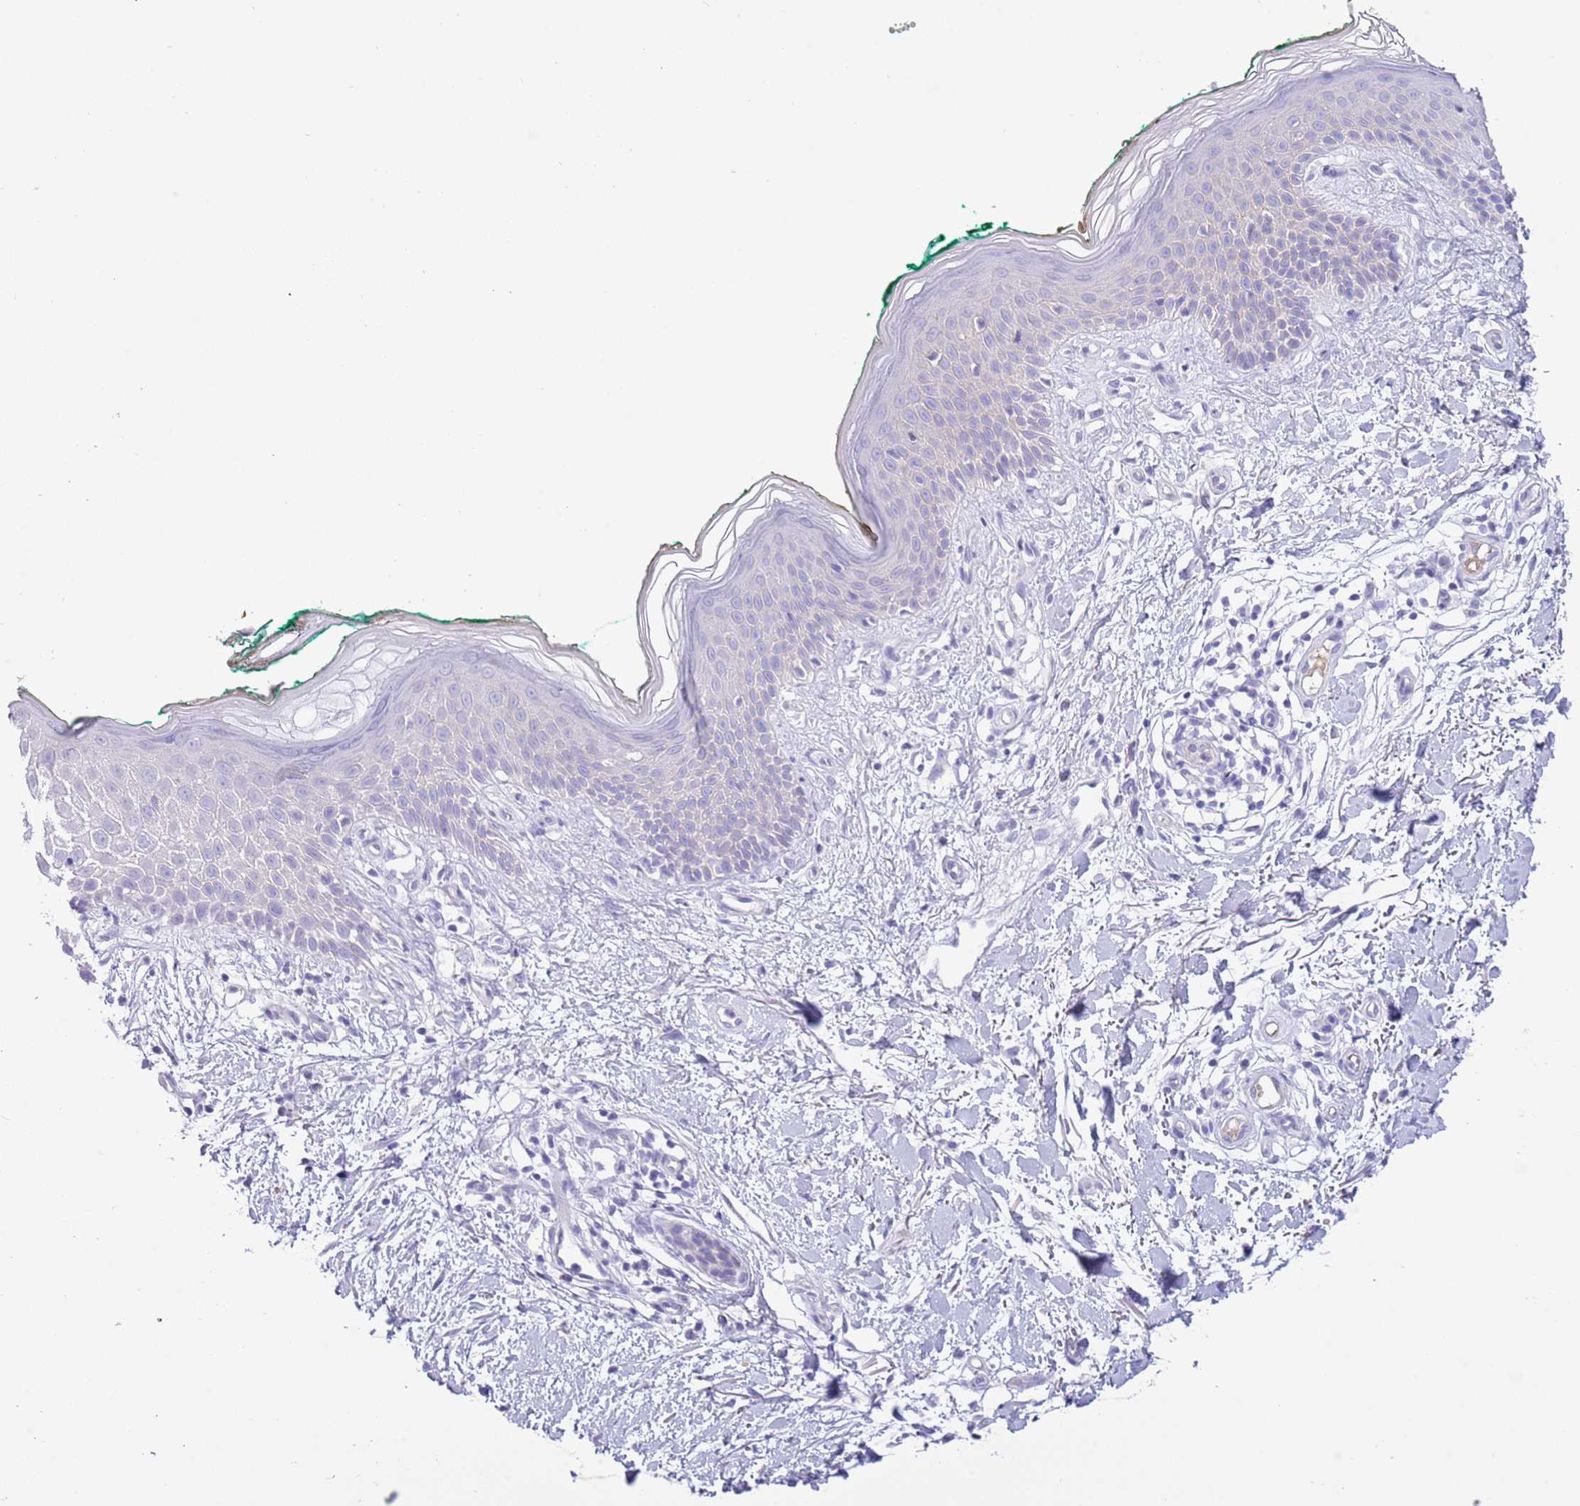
{"staining": {"intensity": "negative", "quantity": "none", "location": "none"}, "tissue": "skin", "cell_type": "Fibroblasts", "image_type": "normal", "snomed": [{"axis": "morphology", "description": "Normal tissue, NOS"}, {"axis": "morphology", "description": "Malignant melanoma, NOS"}, {"axis": "topography", "description": "Skin"}], "caption": "A micrograph of skin stained for a protein displays no brown staining in fibroblasts.", "gene": "ACR", "patient": {"sex": "male", "age": 62}}